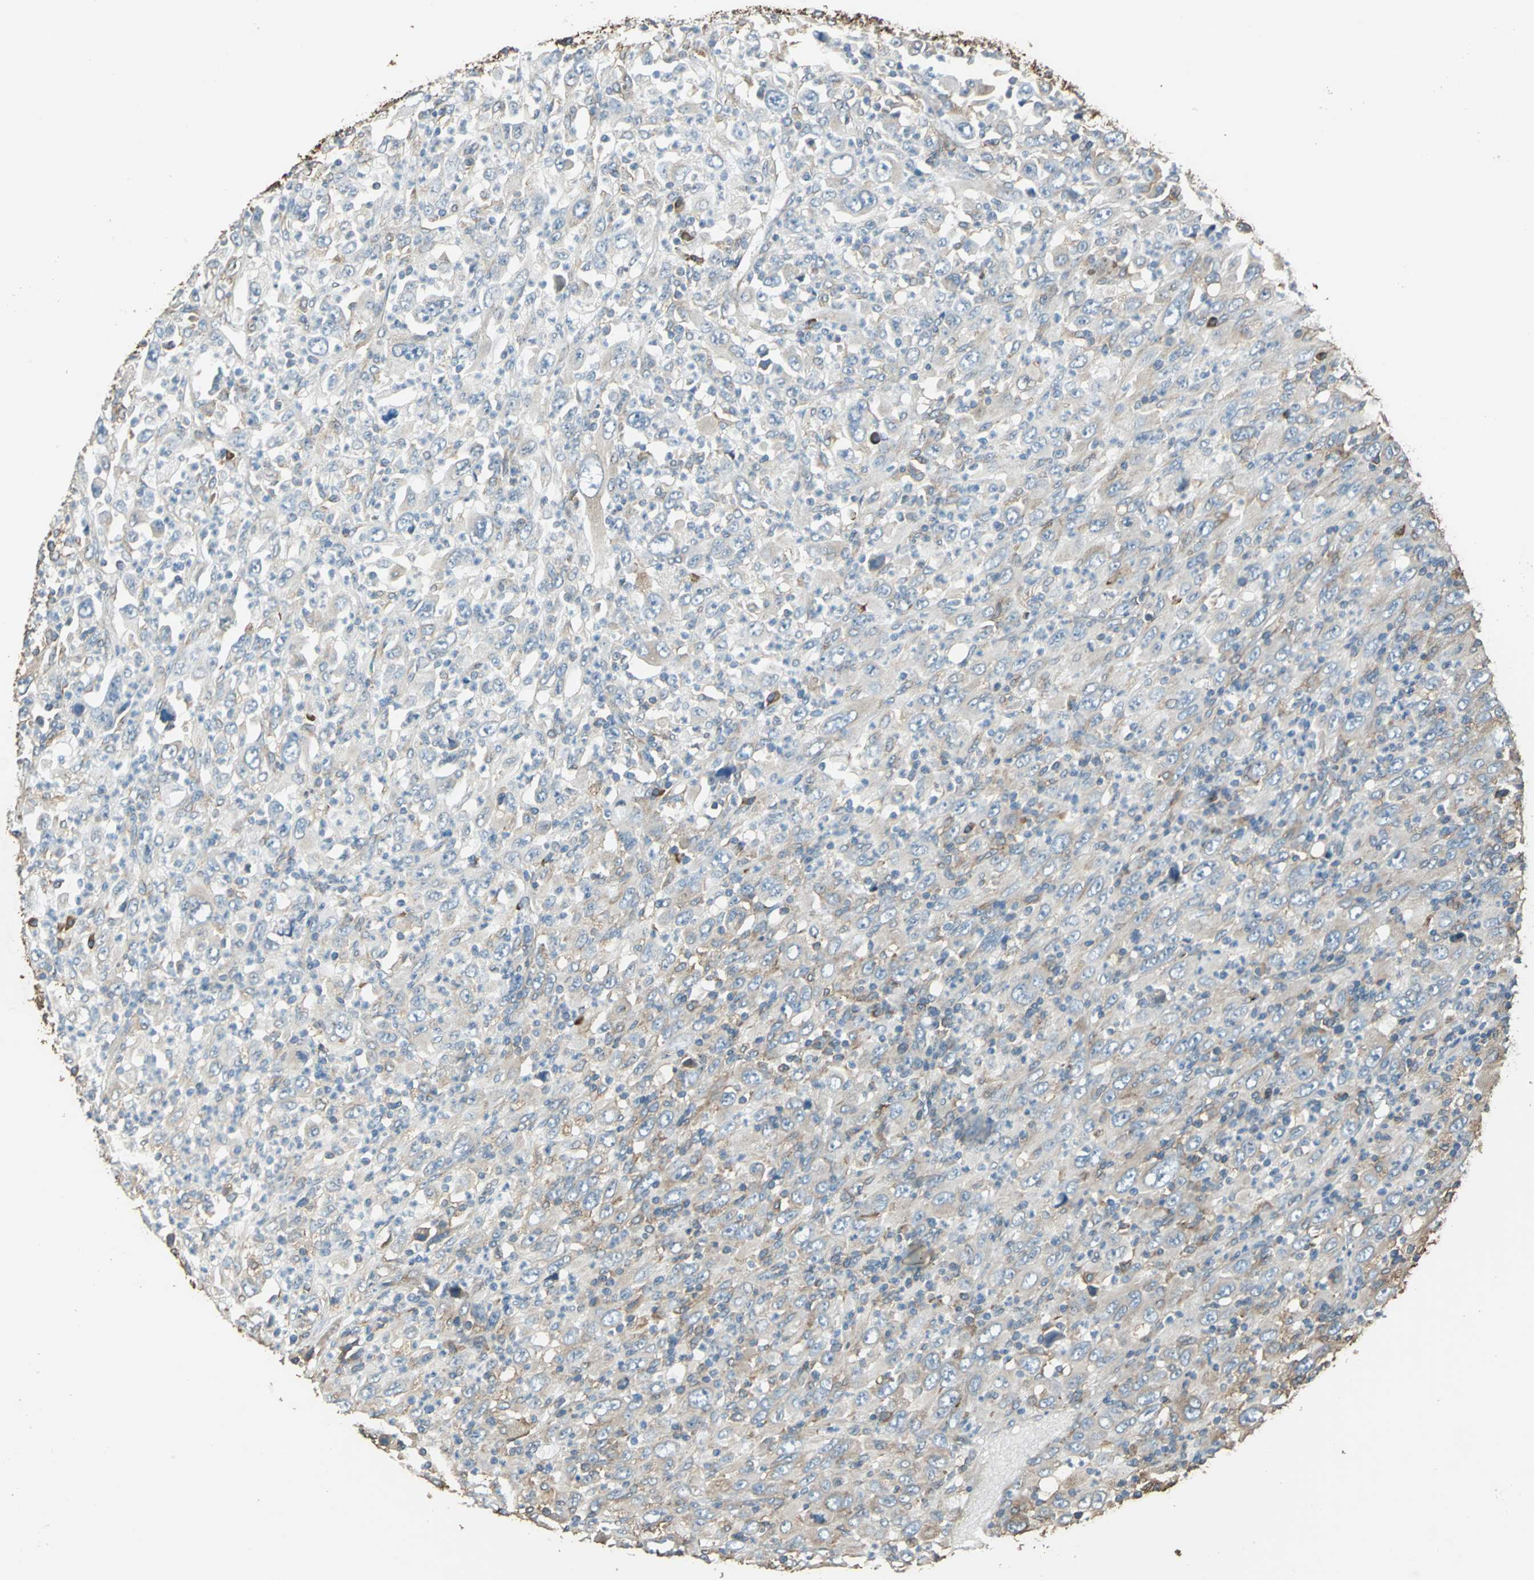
{"staining": {"intensity": "moderate", "quantity": "<25%", "location": "cytoplasmic/membranous"}, "tissue": "melanoma", "cell_type": "Tumor cells", "image_type": "cancer", "snomed": [{"axis": "morphology", "description": "Malignant melanoma, Metastatic site"}, {"axis": "topography", "description": "Skin"}], "caption": "An image showing moderate cytoplasmic/membranous staining in about <25% of tumor cells in malignant melanoma (metastatic site), as visualized by brown immunohistochemical staining.", "gene": "GPANK1", "patient": {"sex": "female", "age": 56}}